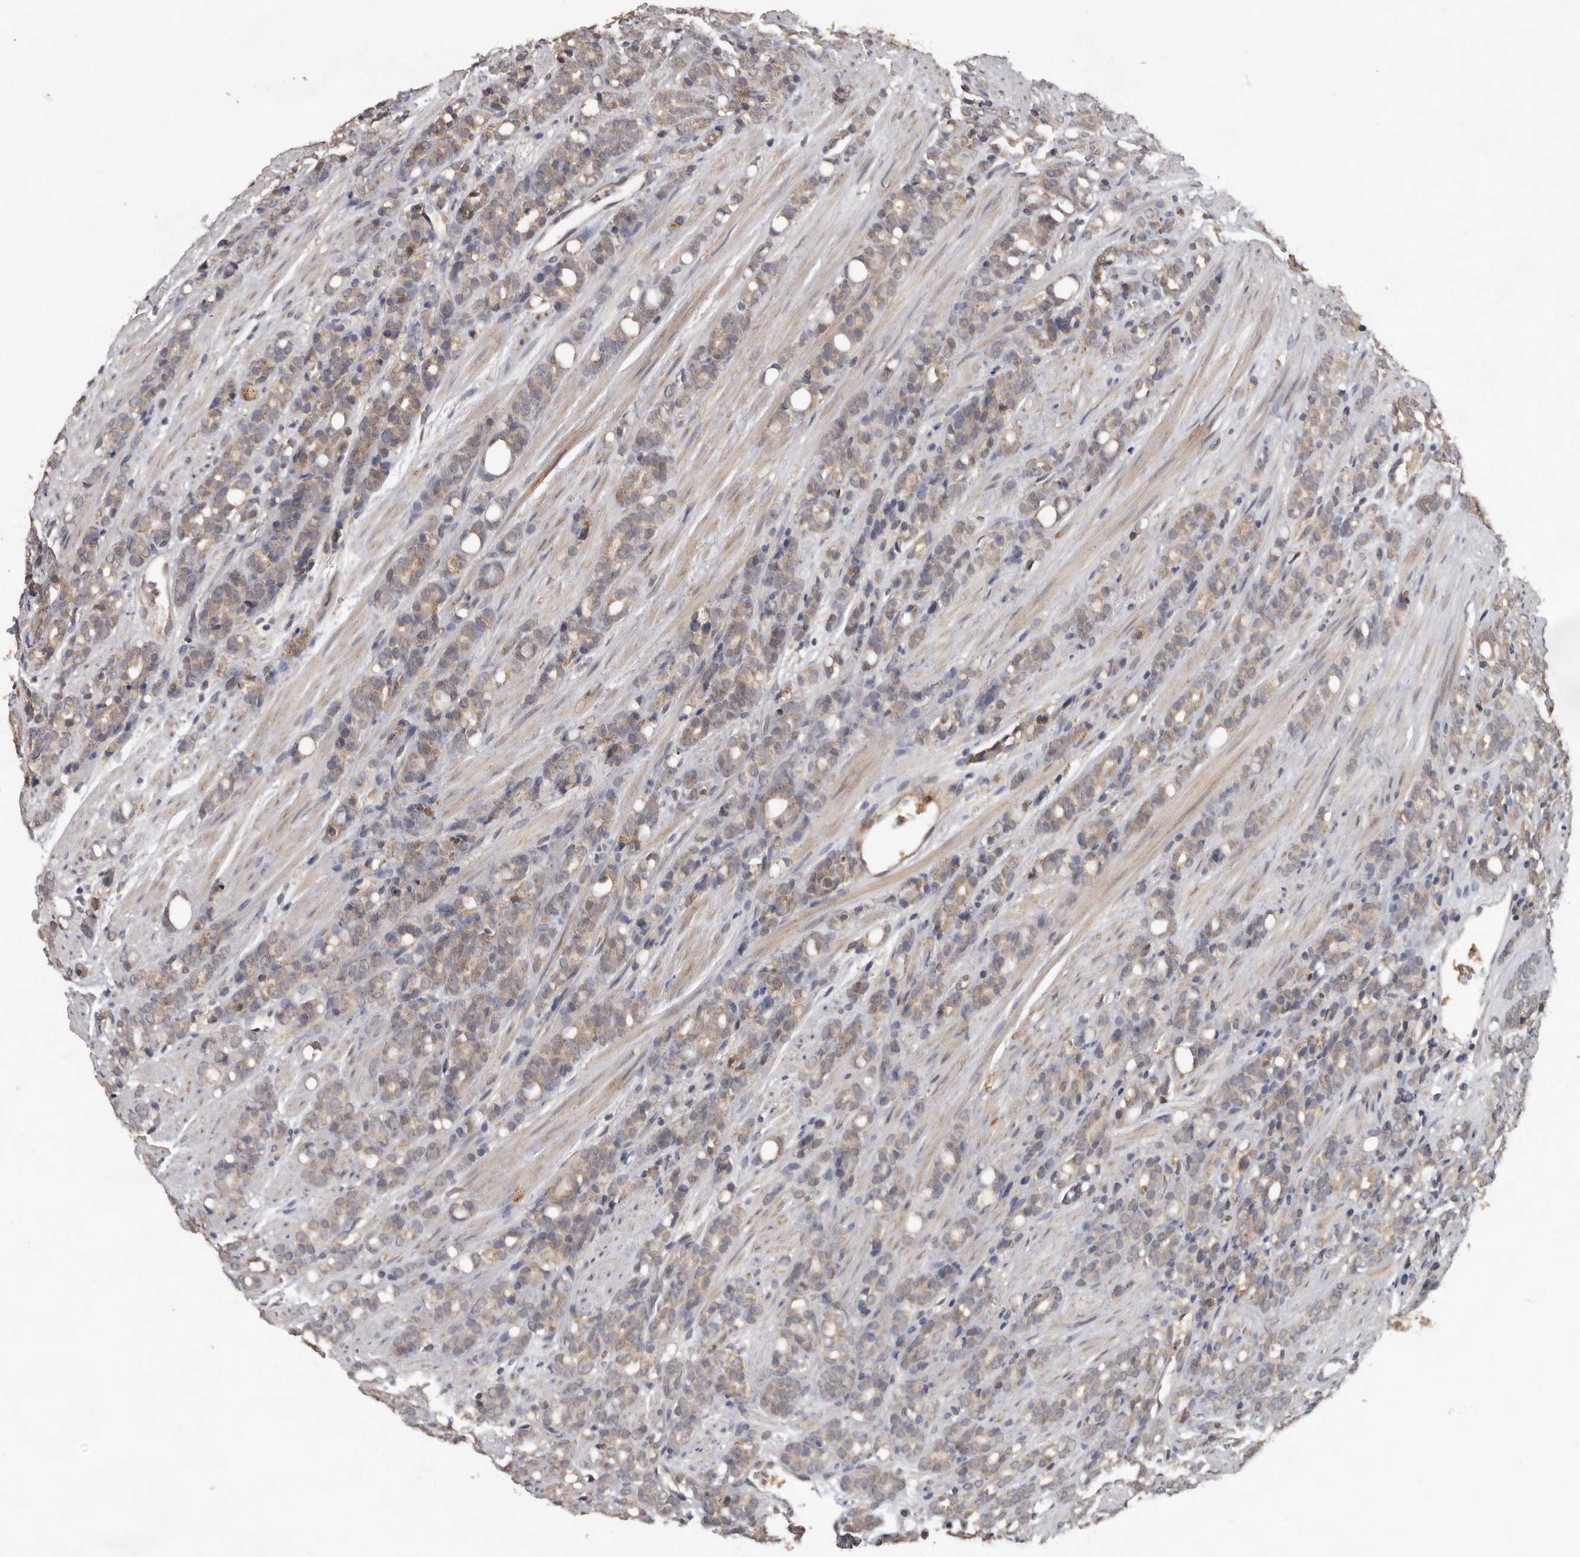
{"staining": {"intensity": "weak", "quantity": "<25%", "location": "cytoplasmic/membranous"}, "tissue": "prostate cancer", "cell_type": "Tumor cells", "image_type": "cancer", "snomed": [{"axis": "morphology", "description": "Adenocarcinoma, High grade"}, {"axis": "topography", "description": "Prostate"}], "caption": "High-grade adenocarcinoma (prostate) stained for a protein using immunohistochemistry (IHC) displays no positivity tumor cells.", "gene": "MTF1", "patient": {"sex": "male", "age": 62}}